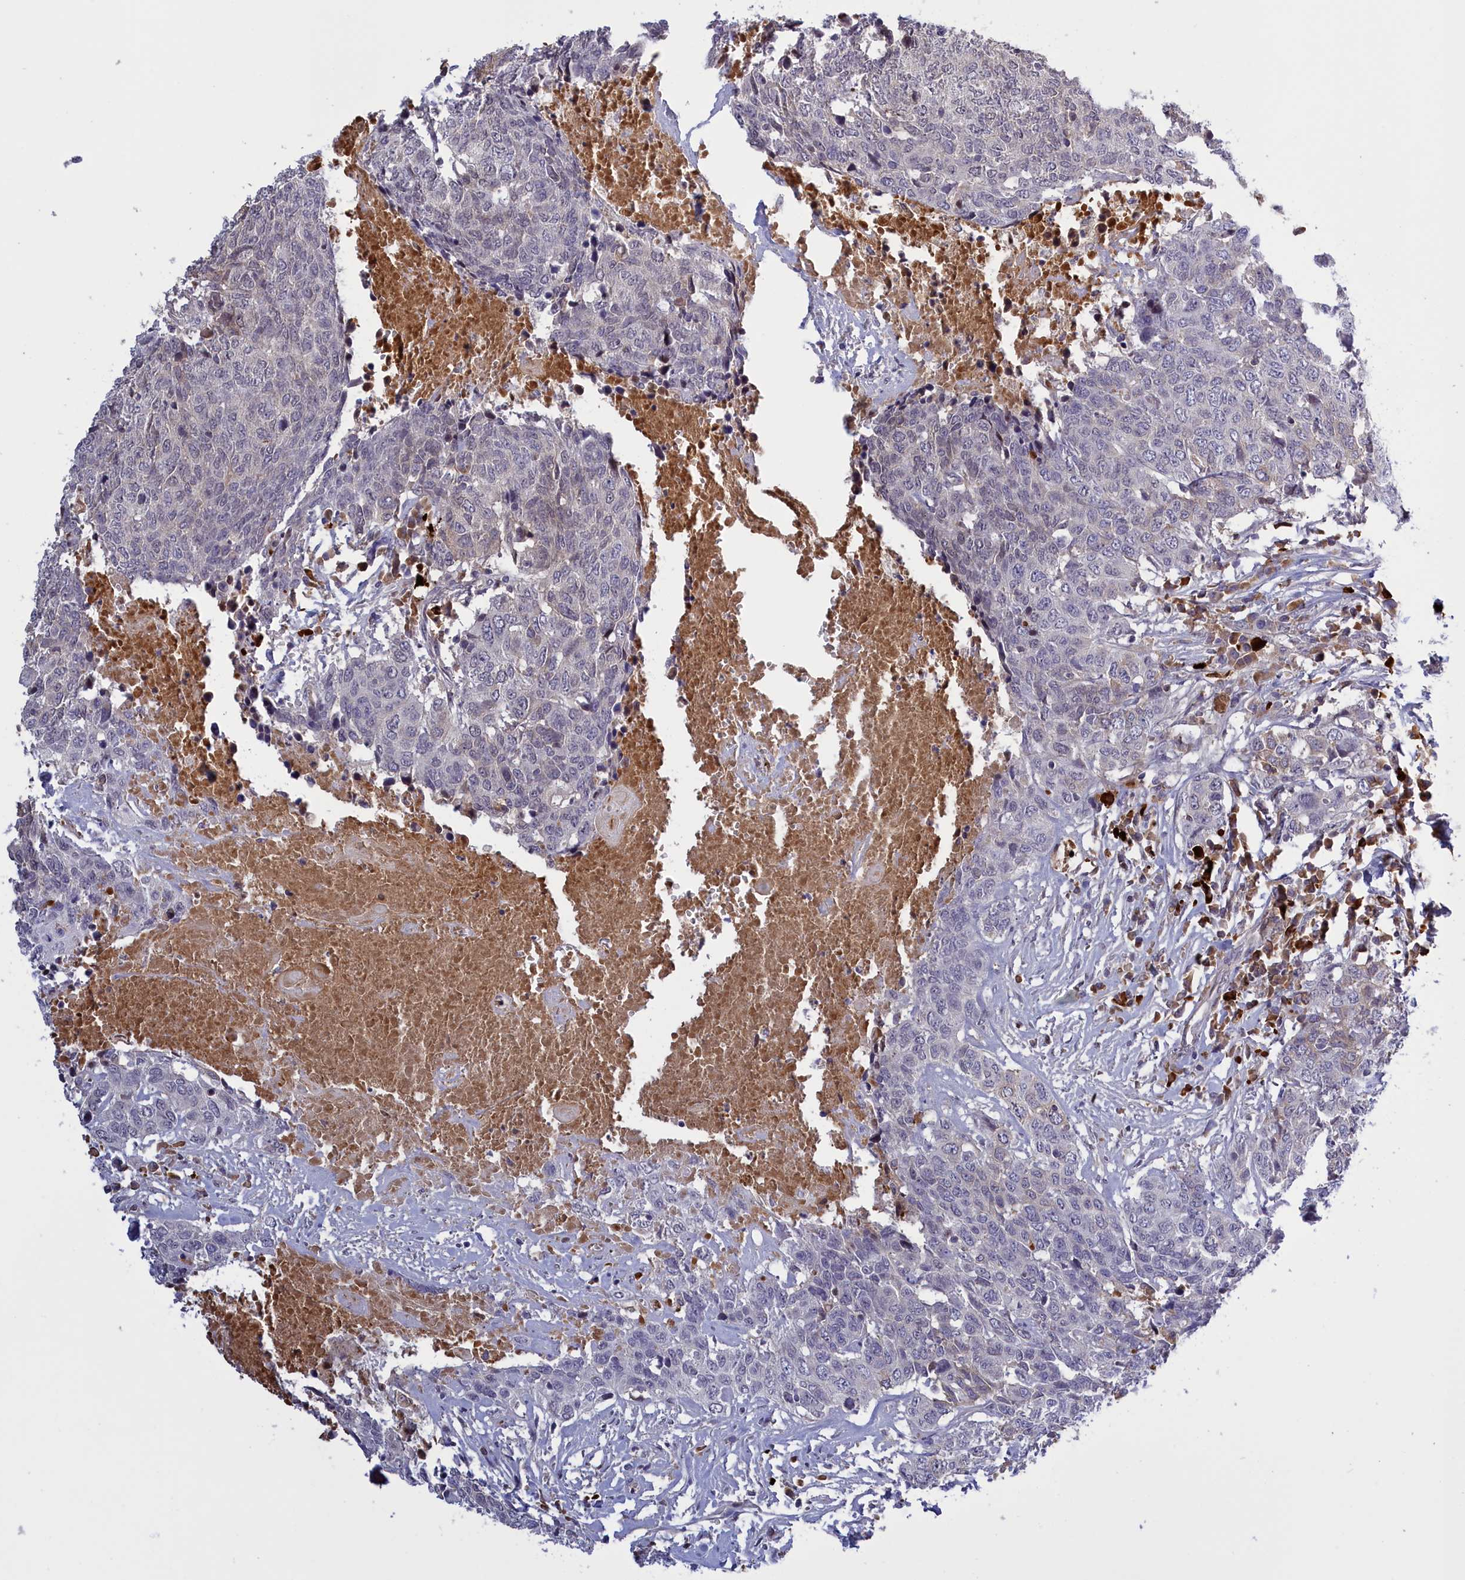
{"staining": {"intensity": "negative", "quantity": "none", "location": "none"}, "tissue": "head and neck cancer", "cell_type": "Tumor cells", "image_type": "cancer", "snomed": [{"axis": "morphology", "description": "Squamous cell carcinoma, NOS"}, {"axis": "topography", "description": "Head-Neck"}], "caption": "Photomicrograph shows no significant protein expression in tumor cells of head and neck cancer (squamous cell carcinoma).", "gene": "RRAD", "patient": {"sex": "male", "age": 66}}